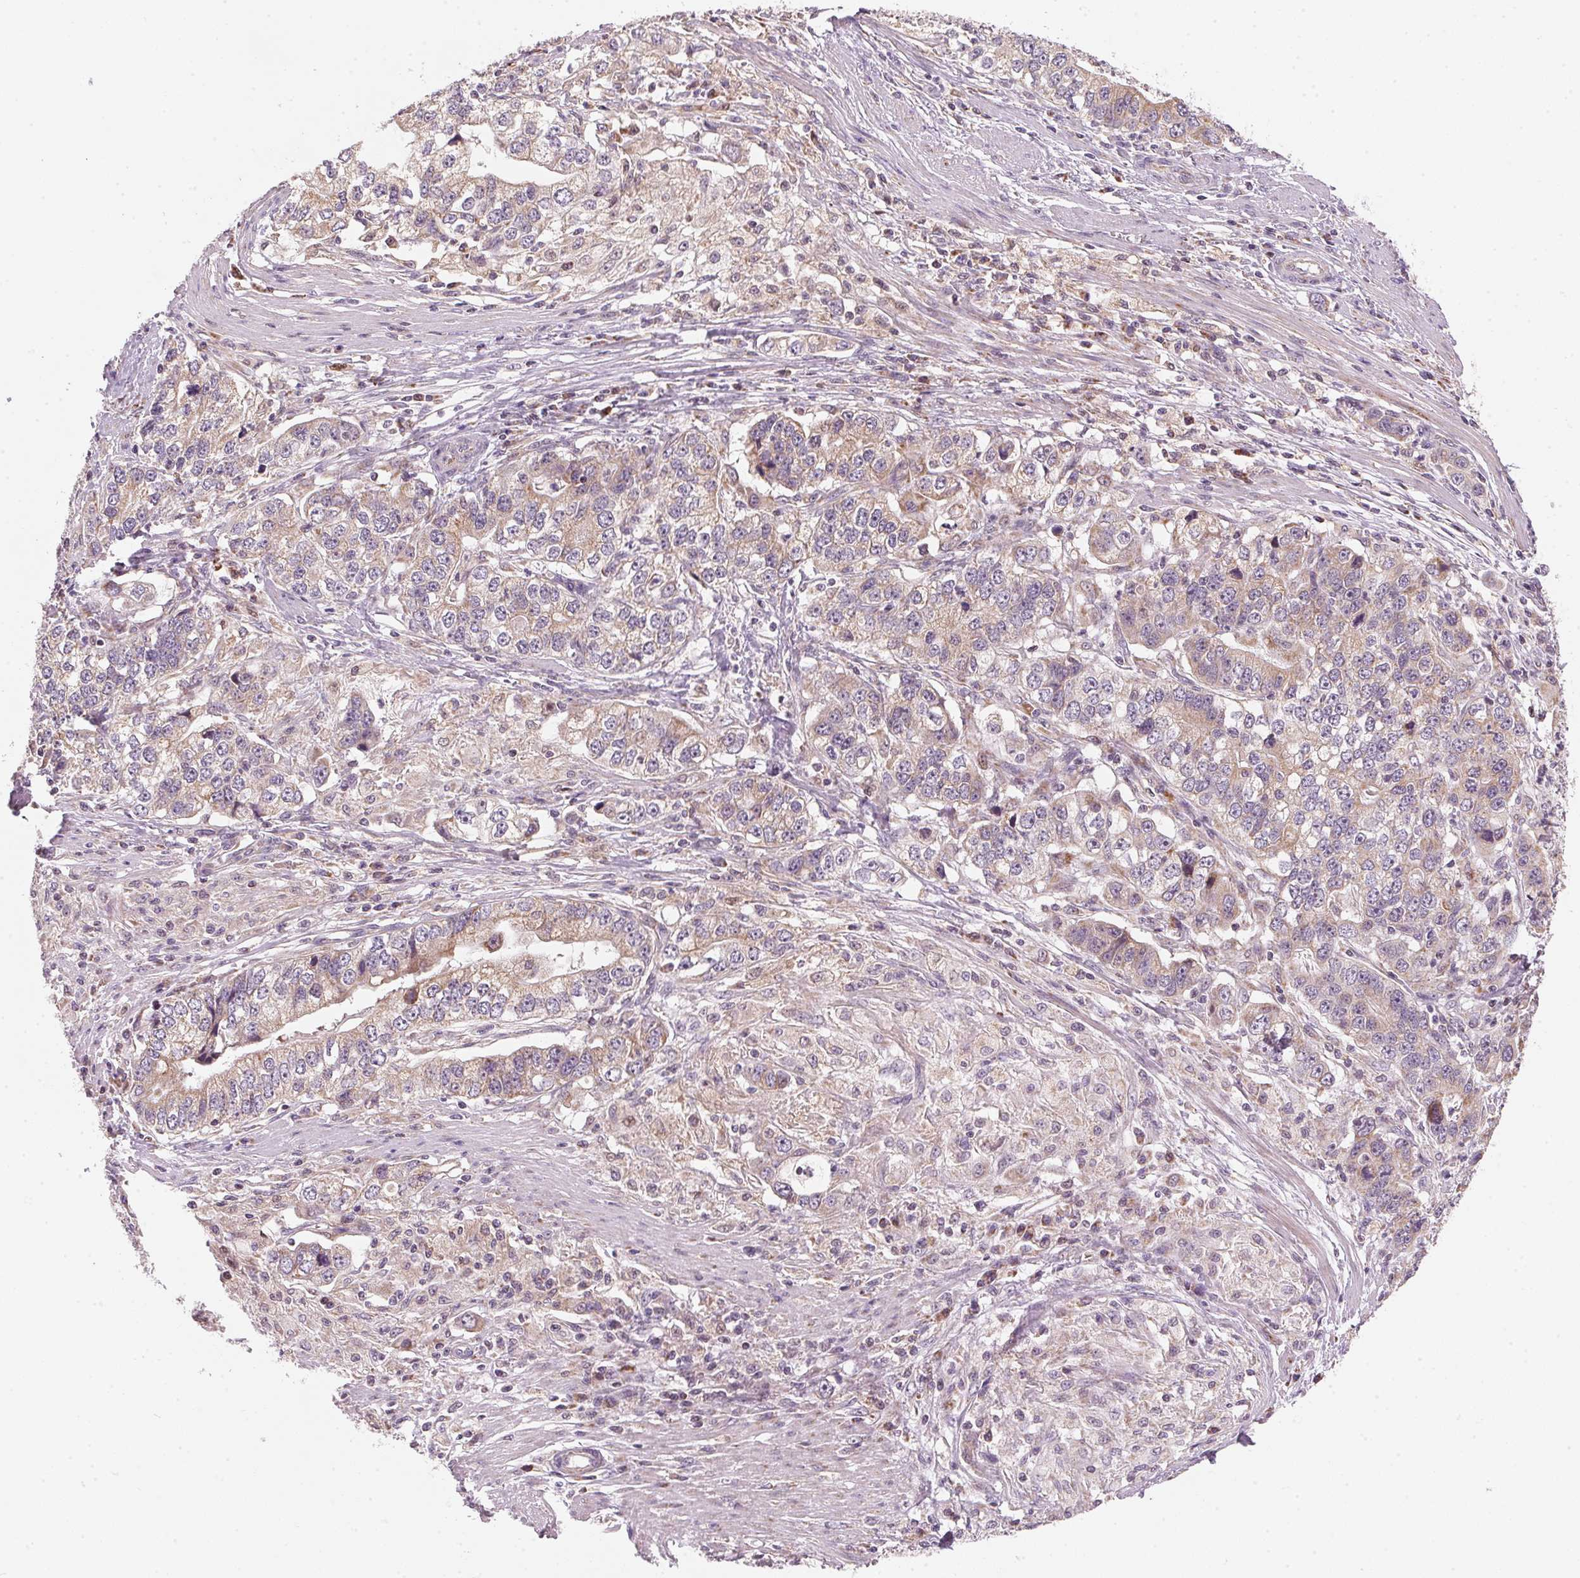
{"staining": {"intensity": "weak", "quantity": ">75%", "location": "cytoplasmic/membranous"}, "tissue": "stomach cancer", "cell_type": "Tumor cells", "image_type": "cancer", "snomed": [{"axis": "morphology", "description": "Adenocarcinoma, NOS"}, {"axis": "topography", "description": "Stomach, lower"}], "caption": "A micrograph showing weak cytoplasmic/membranous expression in about >75% of tumor cells in stomach cancer (adenocarcinoma), as visualized by brown immunohistochemical staining.", "gene": "COQ7", "patient": {"sex": "female", "age": 72}}